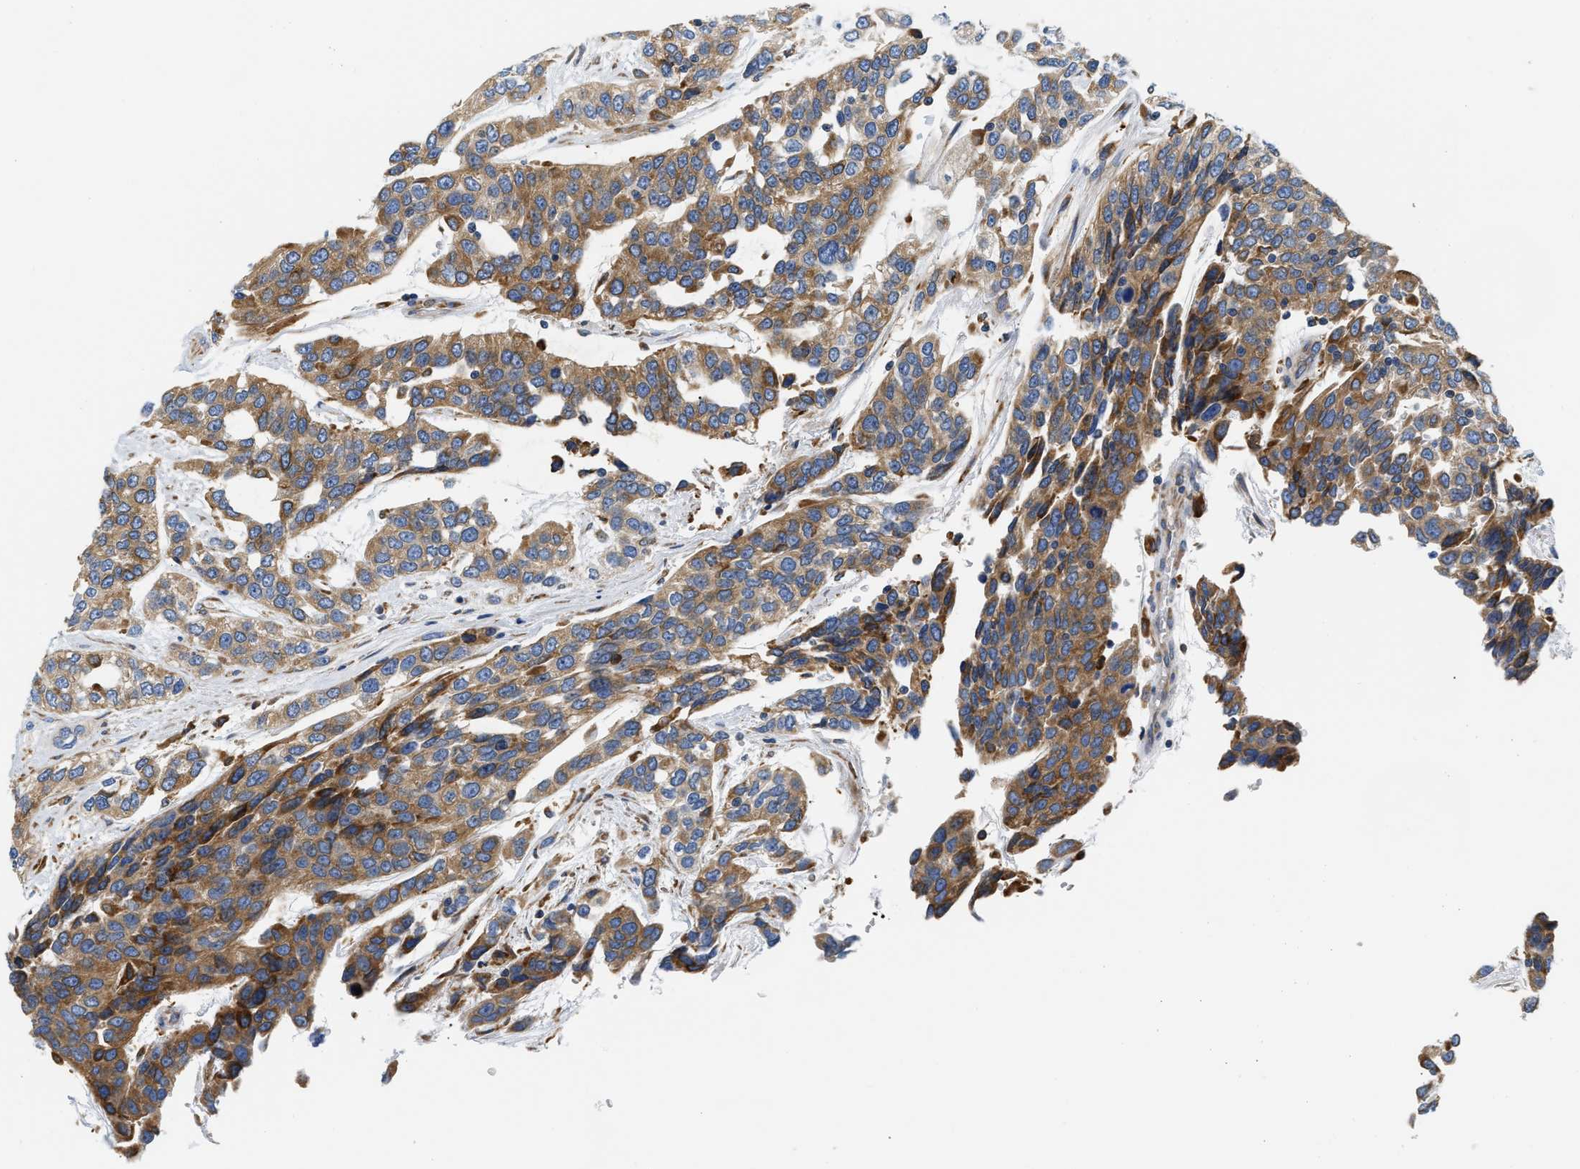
{"staining": {"intensity": "moderate", "quantity": ">75%", "location": "cytoplasmic/membranous"}, "tissue": "urothelial cancer", "cell_type": "Tumor cells", "image_type": "cancer", "snomed": [{"axis": "morphology", "description": "Urothelial carcinoma, High grade"}, {"axis": "topography", "description": "Urinary bladder"}], "caption": "Urothelial cancer stained with DAB immunohistochemistry (IHC) exhibits medium levels of moderate cytoplasmic/membranous positivity in about >75% of tumor cells.", "gene": "HDHD3", "patient": {"sex": "female", "age": 80}}